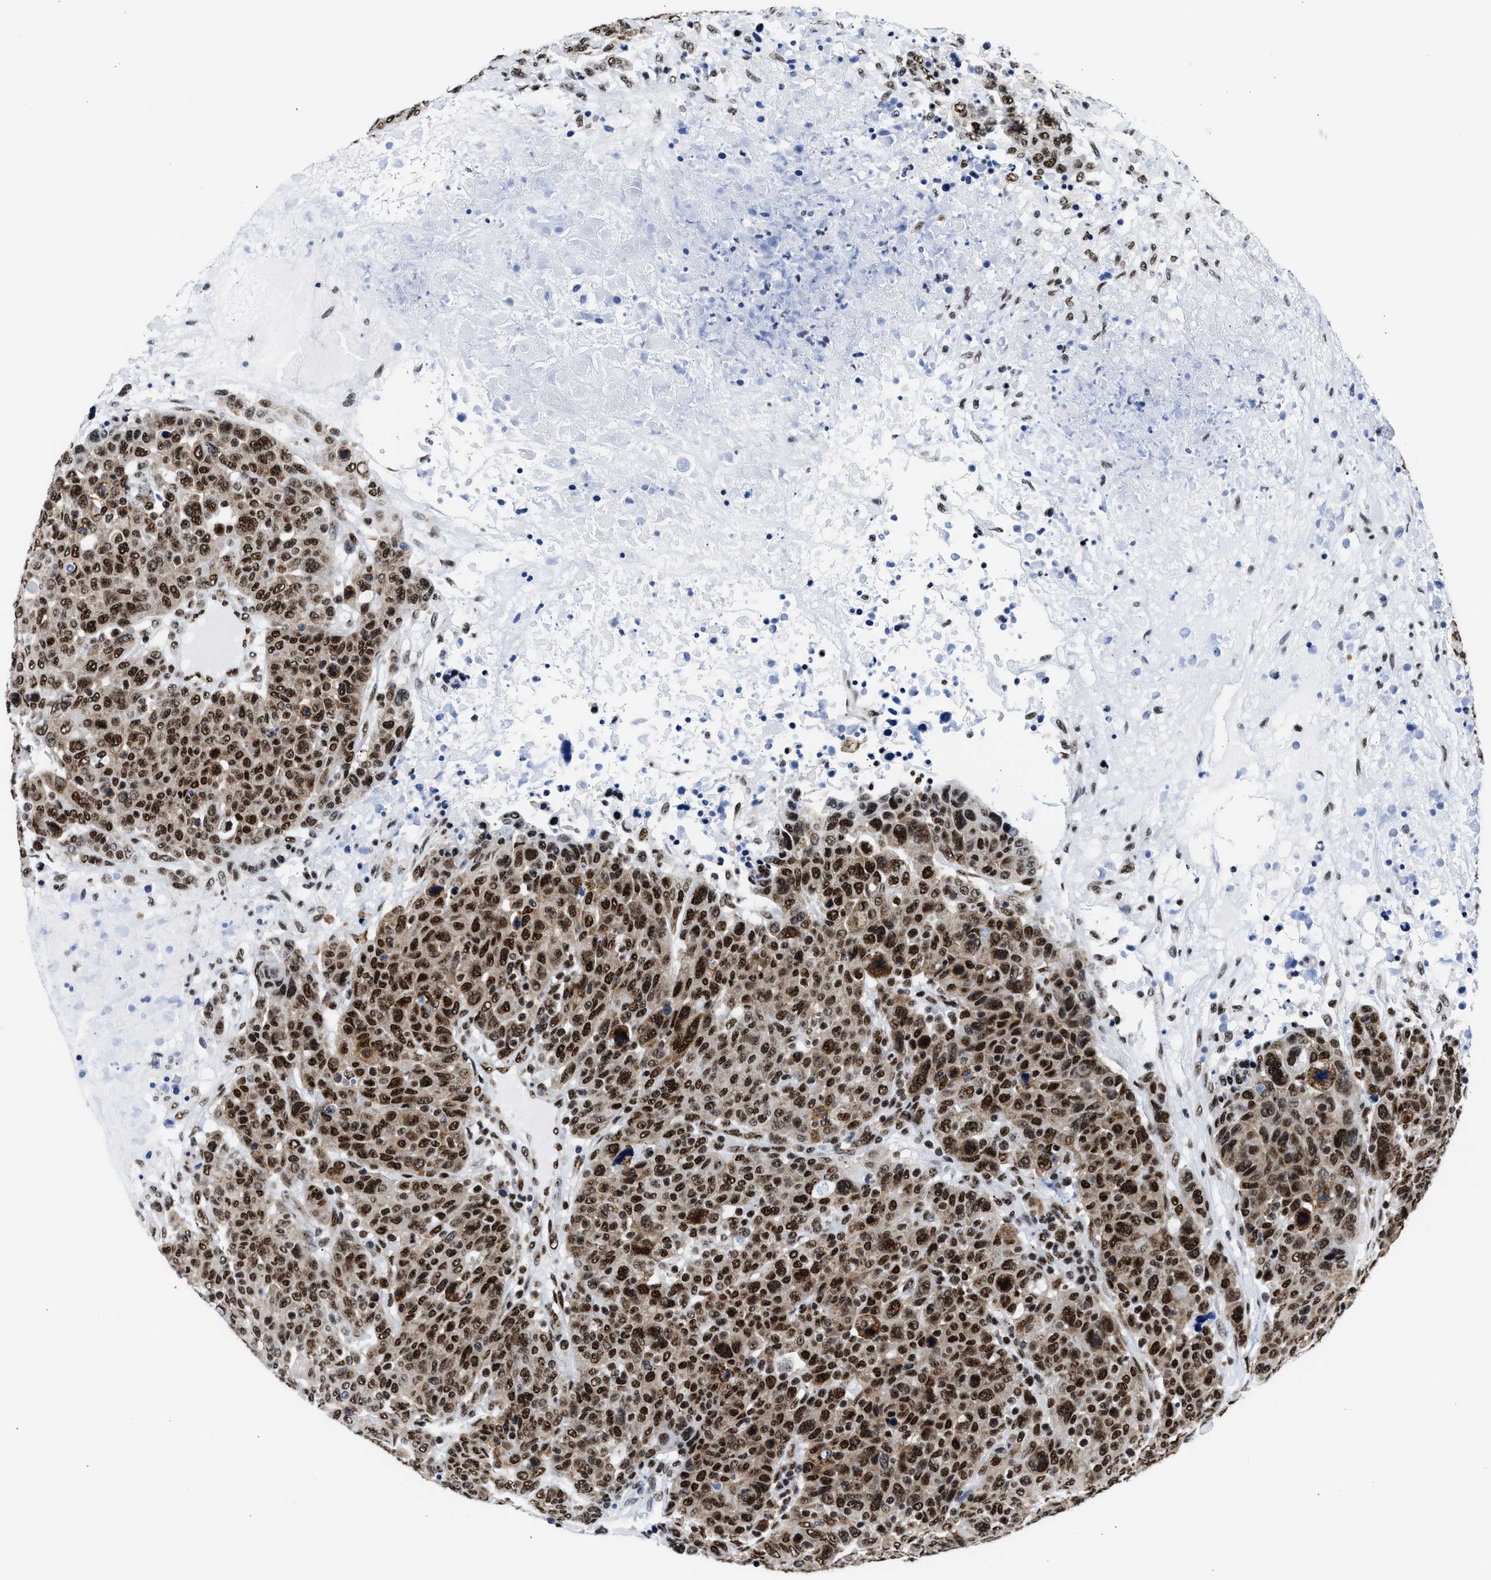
{"staining": {"intensity": "strong", "quantity": ">75%", "location": "nuclear"}, "tissue": "breast cancer", "cell_type": "Tumor cells", "image_type": "cancer", "snomed": [{"axis": "morphology", "description": "Duct carcinoma"}, {"axis": "topography", "description": "Breast"}], "caption": "A micrograph showing strong nuclear staining in about >75% of tumor cells in breast cancer, as visualized by brown immunohistochemical staining.", "gene": "RBM8A", "patient": {"sex": "female", "age": 37}}